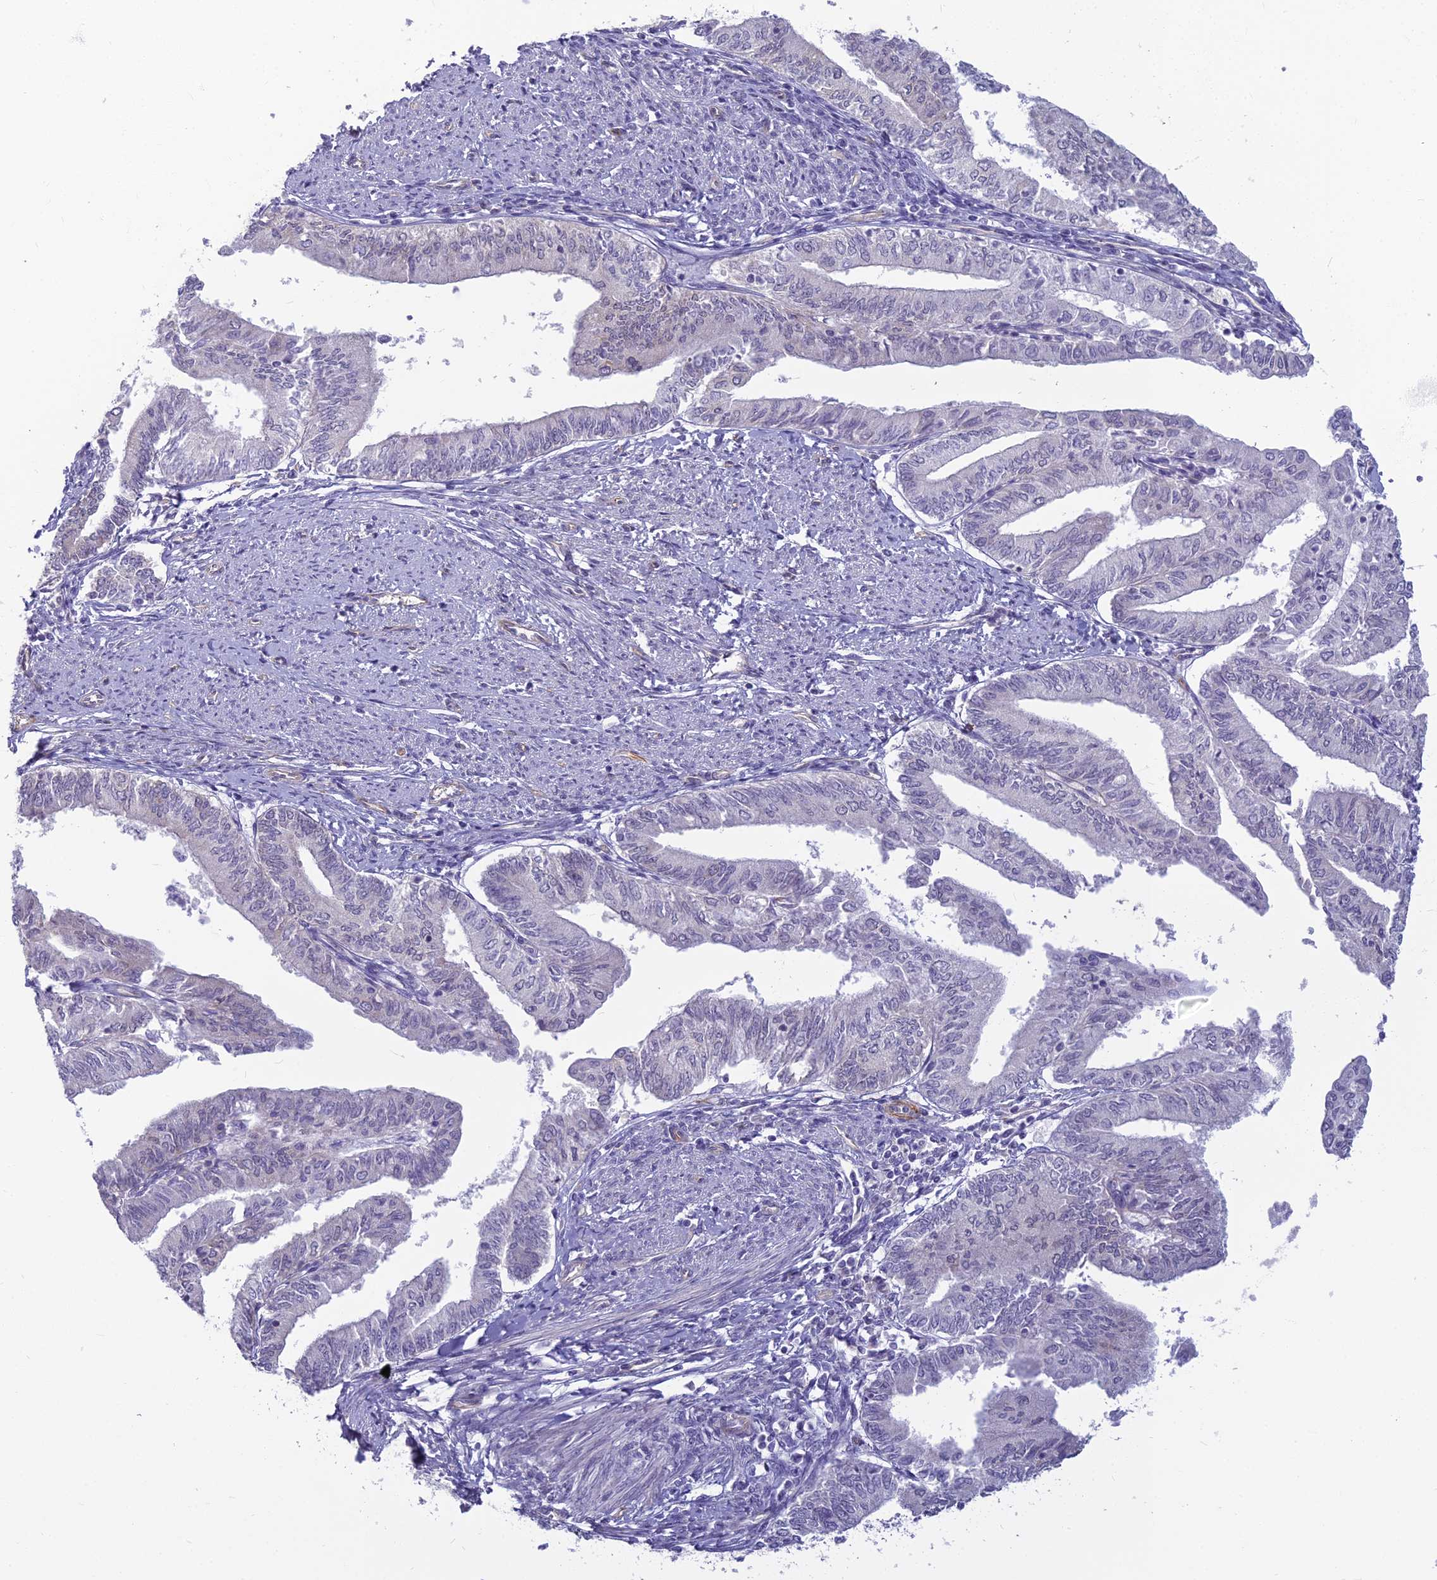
{"staining": {"intensity": "negative", "quantity": "none", "location": "none"}, "tissue": "endometrial cancer", "cell_type": "Tumor cells", "image_type": "cancer", "snomed": [{"axis": "morphology", "description": "Adenocarcinoma, NOS"}, {"axis": "topography", "description": "Endometrium"}], "caption": "The micrograph shows no staining of tumor cells in adenocarcinoma (endometrial).", "gene": "RGL3", "patient": {"sex": "female", "age": 66}}